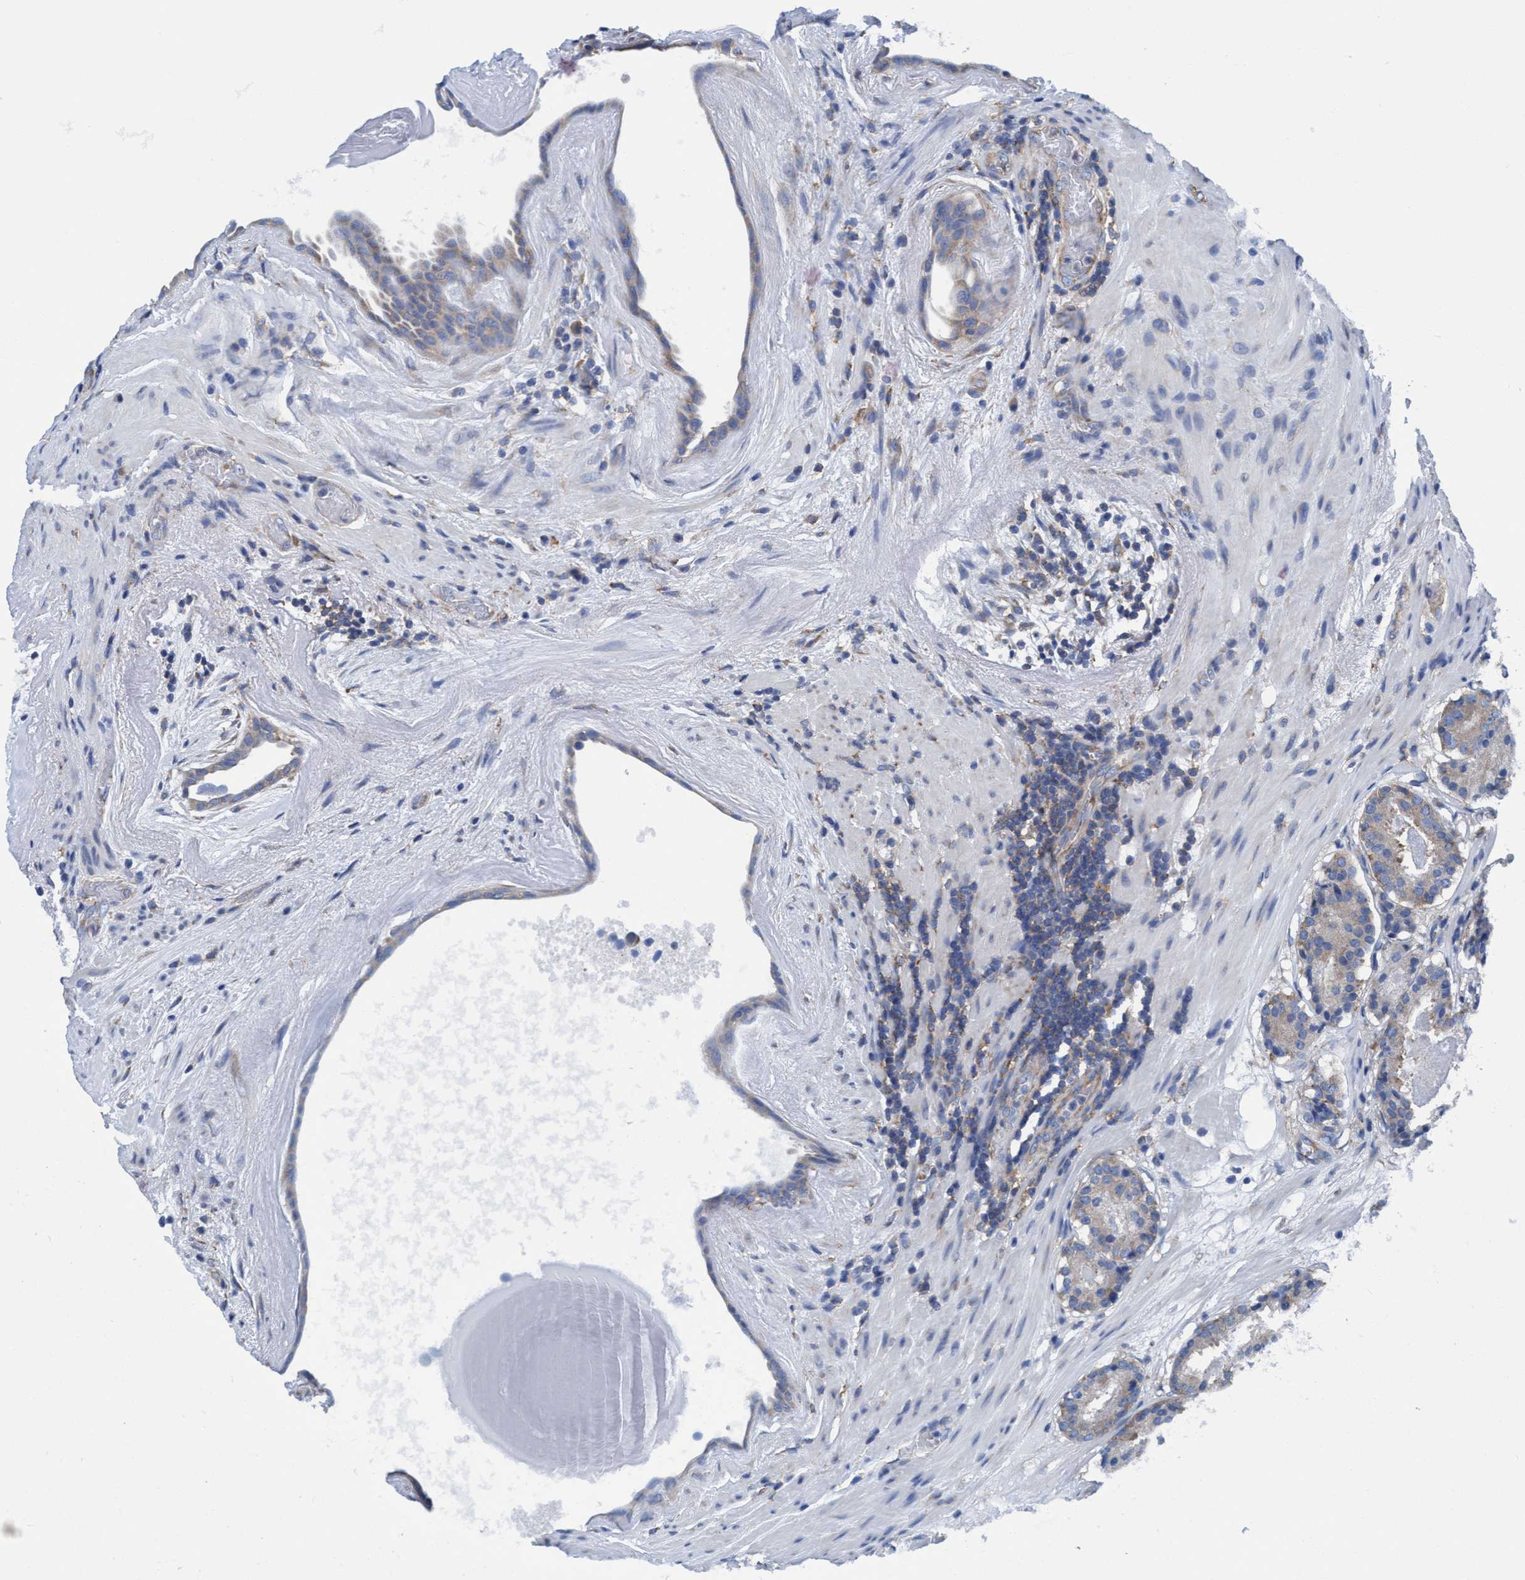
{"staining": {"intensity": "weak", "quantity": "<25%", "location": "cytoplasmic/membranous"}, "tissue": "prostate cancer", "cell_type": "Tumor cells", "image_type": "cancer", "snomed": [{"axis": "morphology", "description": "Adenocarcinoma, Low grade"}, {"axis": "topography", "description": "Prostate"}], "caption": "A high-resolution micrograph shows immunohistochemistry (IHC) staining of prostate cancer (low-grade adenocarcinoma), which exhibits no significant expression in tumor cells.", "gene": "NMT1", "patient": {"sex": "male", "age": 69}}